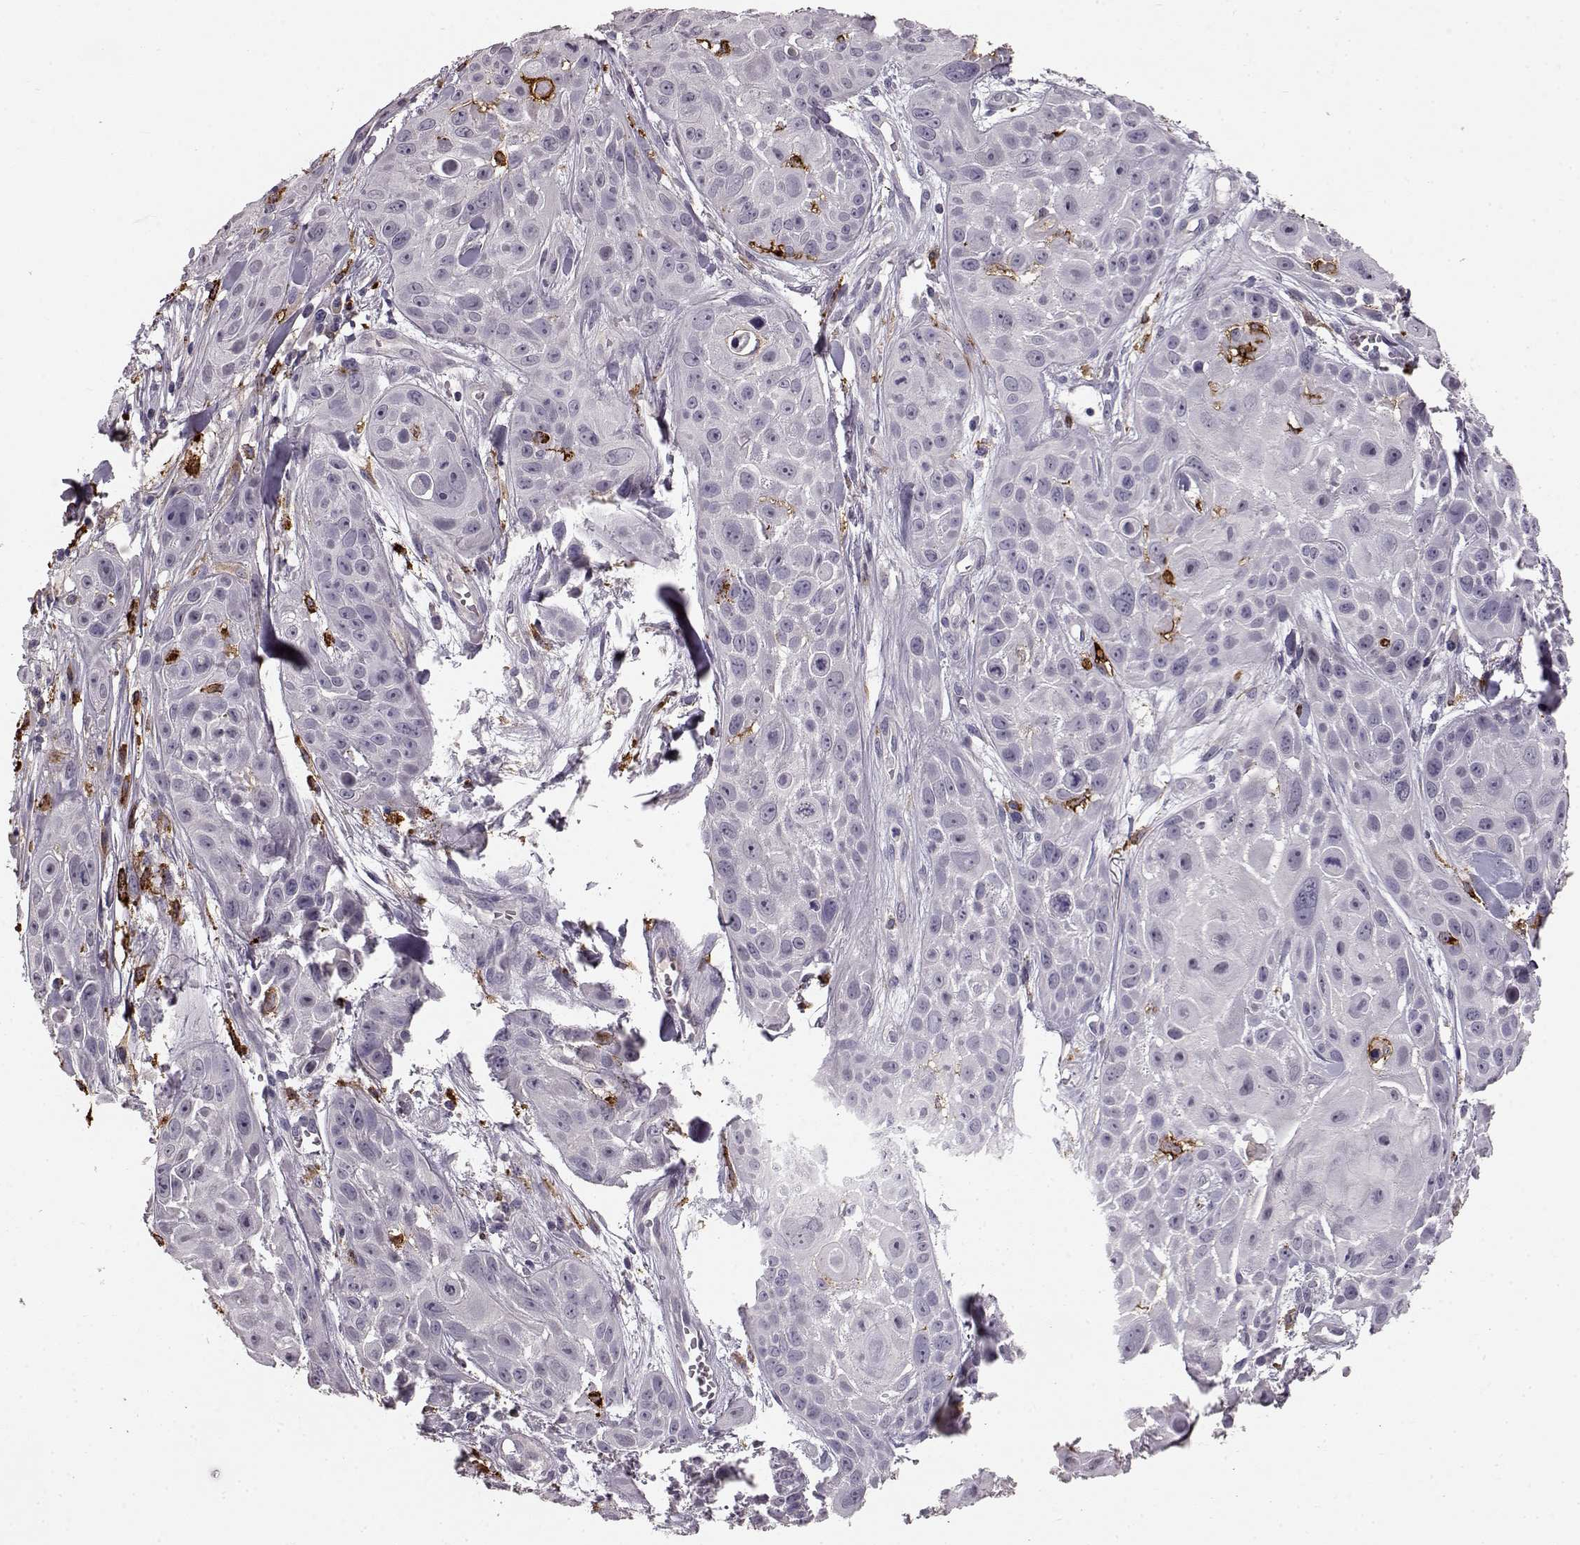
{"staining": {"intensity": "negative", "quantity": "none", "location": "none"}, "tissue": "skin cancer", "cell_type": "Tumor cells", "image_type": "cancer", "snomed": [{"axis": "morphology", "description": "Squamous cell carcinoma, NOS"}, {"axis": "topography", "description": "Skin"}, {"axis": "topography", "description": "Anal"}], "caption": "There is no significant positivity in tumor cells of skin squamous cell carcinoma.", "gene": "CCNF", "patient": {"sex": "female", "age": 75}}